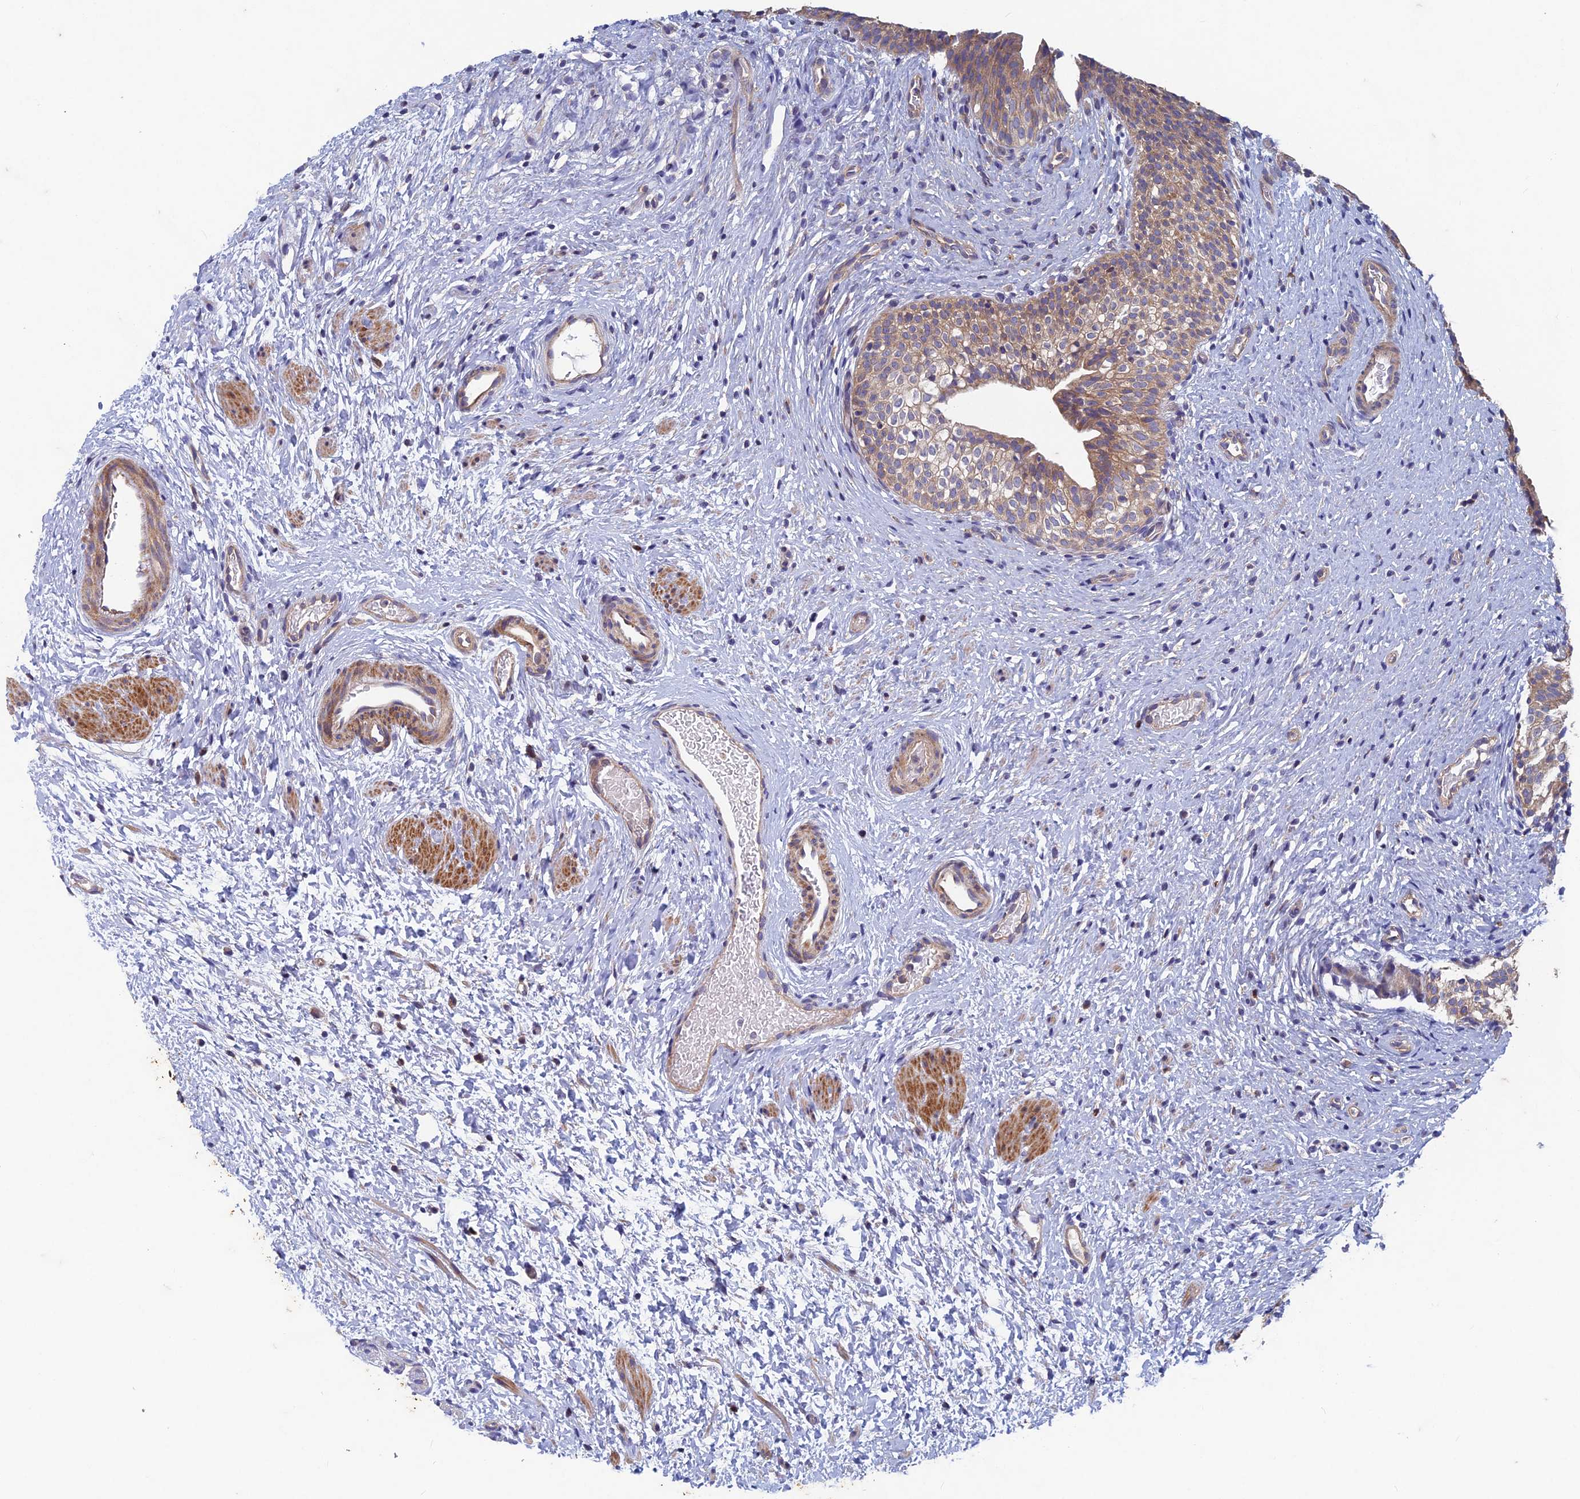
{"staining": {"intensity": "moderate", "quantity": ">75%", "location": "cytoplasmic/membranous"}, "tissue": "urinary bladder", "cell_type": "Urothelial cells", "image_type": "normal", "snomed": [{"axis": "morphology", "description": "Normal tissue, NOS"}, {"axis": "topography", "description": "Urinary bladder"}], "caption": "A brown stain highlights moderate cytoplasmic/membranous expression of a protein in urothelial cells of benign urinary bladder.", "gene": "NCAPG", "patient": {"sex": "male", "age": 1}}